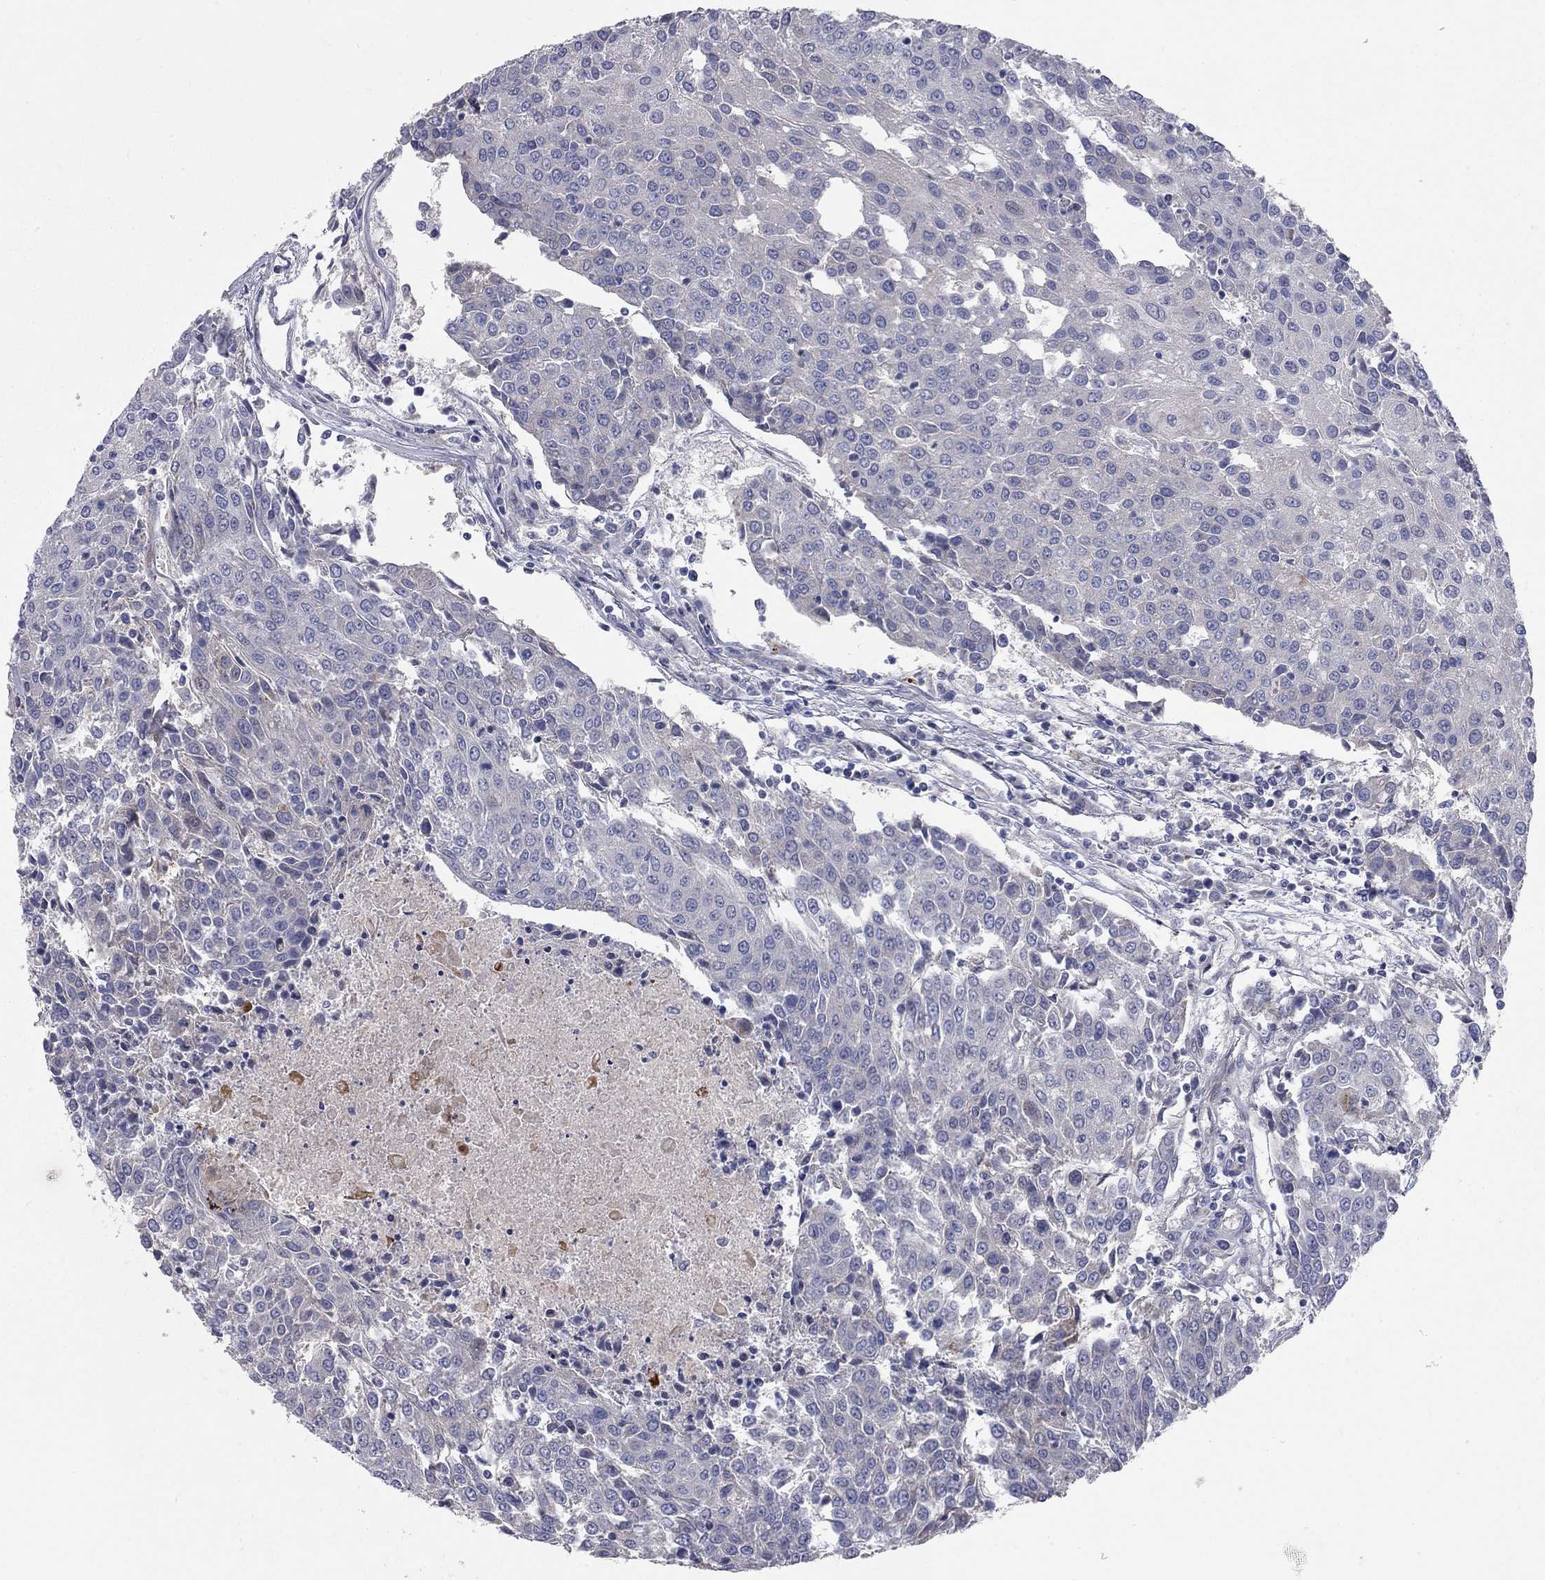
{"staining": {"intensity": "negative", "quantity": "none", "location": "none"}, "tissue": "urothelial cancer", "cell_type": "Tumor cells", "image_type": "cancer", "snomed": [{"axis": "morphology", "description": "Urothelial carcinoma, High grade"}, {"axis": "topography", "description": "Urinary bladder"}], "caption": "High magnification brightfield microscopy of urothelial cancer stained with DAB (3,3'-diaminobenzidine) (brown) and counterstained with hematoxylin (blue): tumor cells show no significant expression.", "gene": "KANSL1L", "patient": {"sex": "female", "age": 85}}